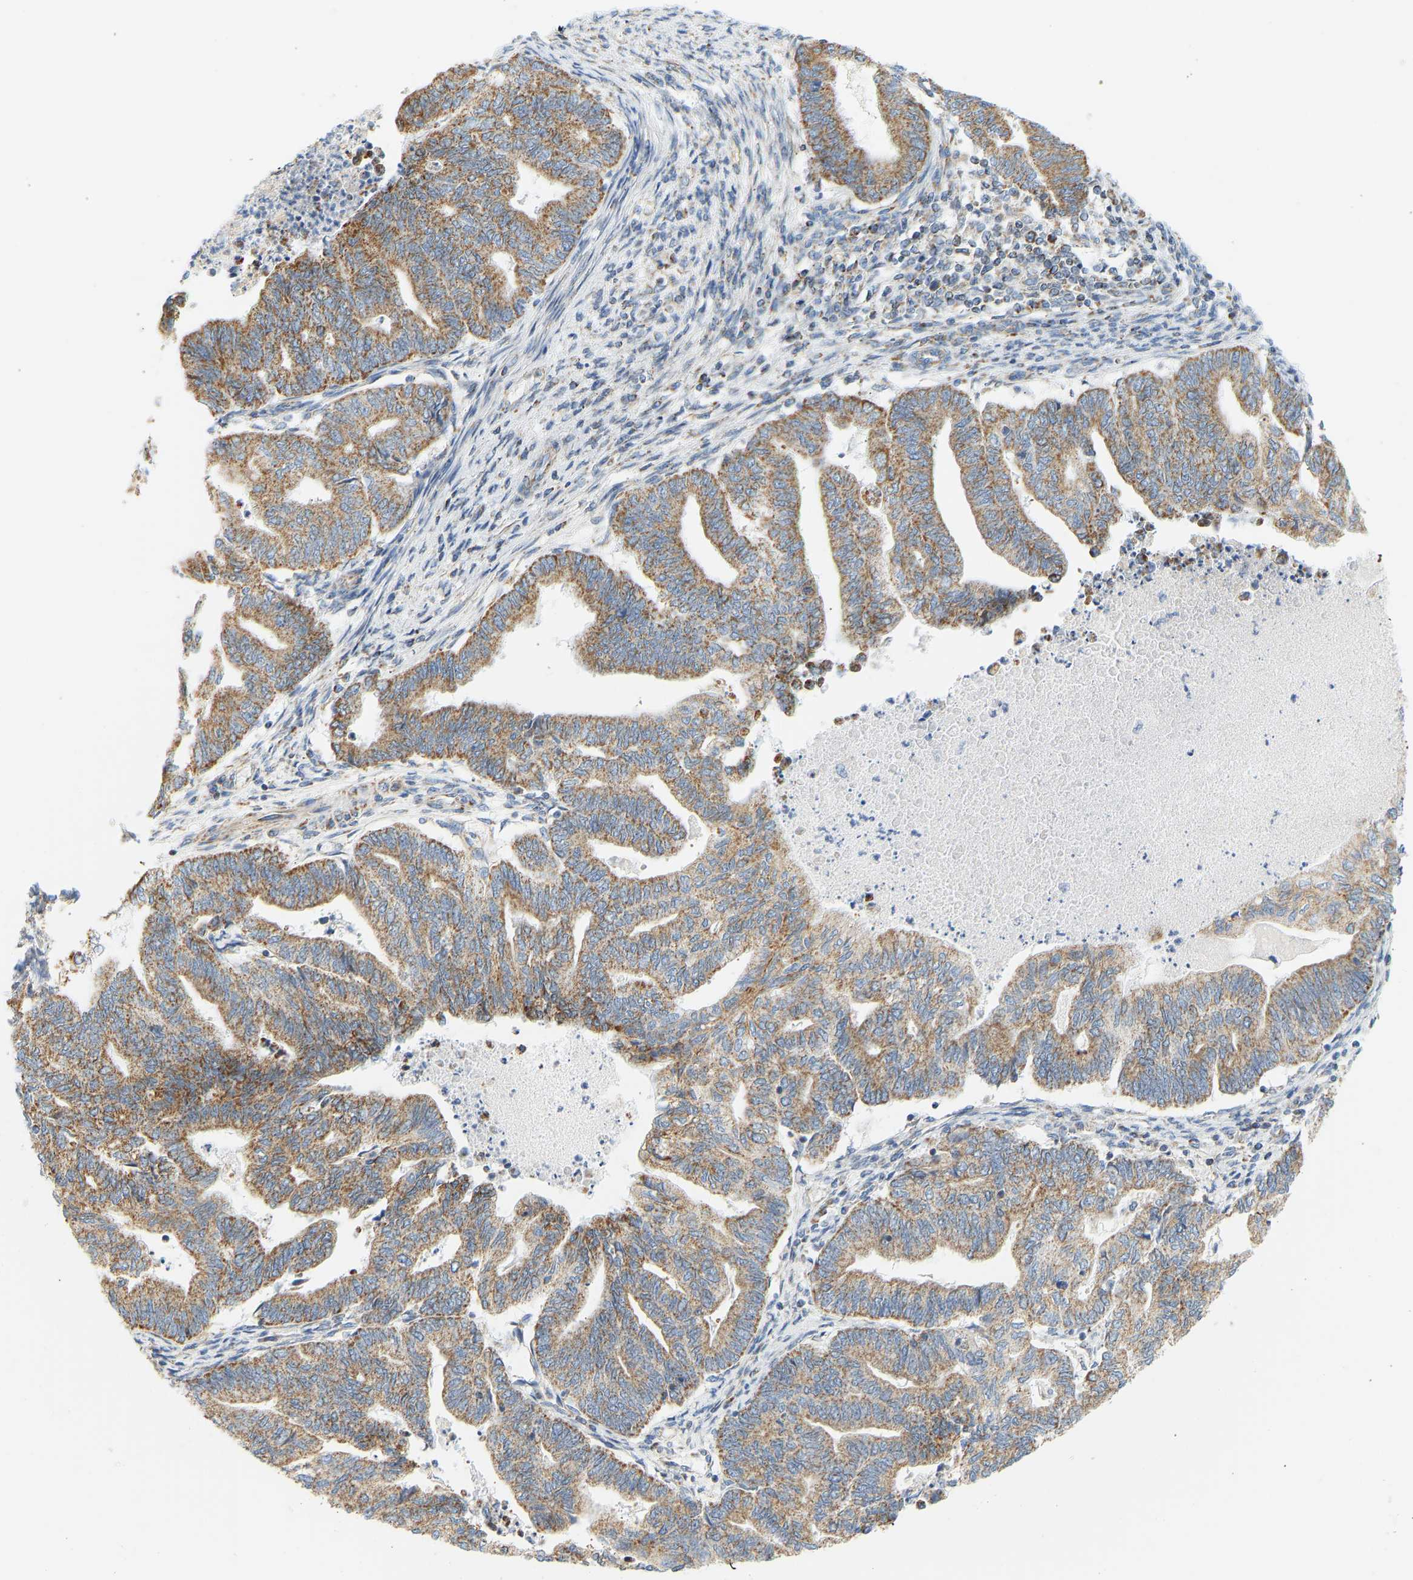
{"staining": {"intensity": "moderate", "quantity": ">75%", "location": "cytoplasmic/membranous"}, "tissue": "endometrial cancer", "cell_type": "Tumor cells", "image_type": "cancer", "snomed": [{"axis": "morphology", "description": "Adenocarcinoma, NOS"}, {"axis": "topography", "description": "Endometrium"}], "caption": "Human endometrial cancer (adenocarcinoma) stained with a protein marker demonstrates moderate staining in tumor cells.", "gene": "GRPEL2", "patient": {"sex": "female", "age": 79}}